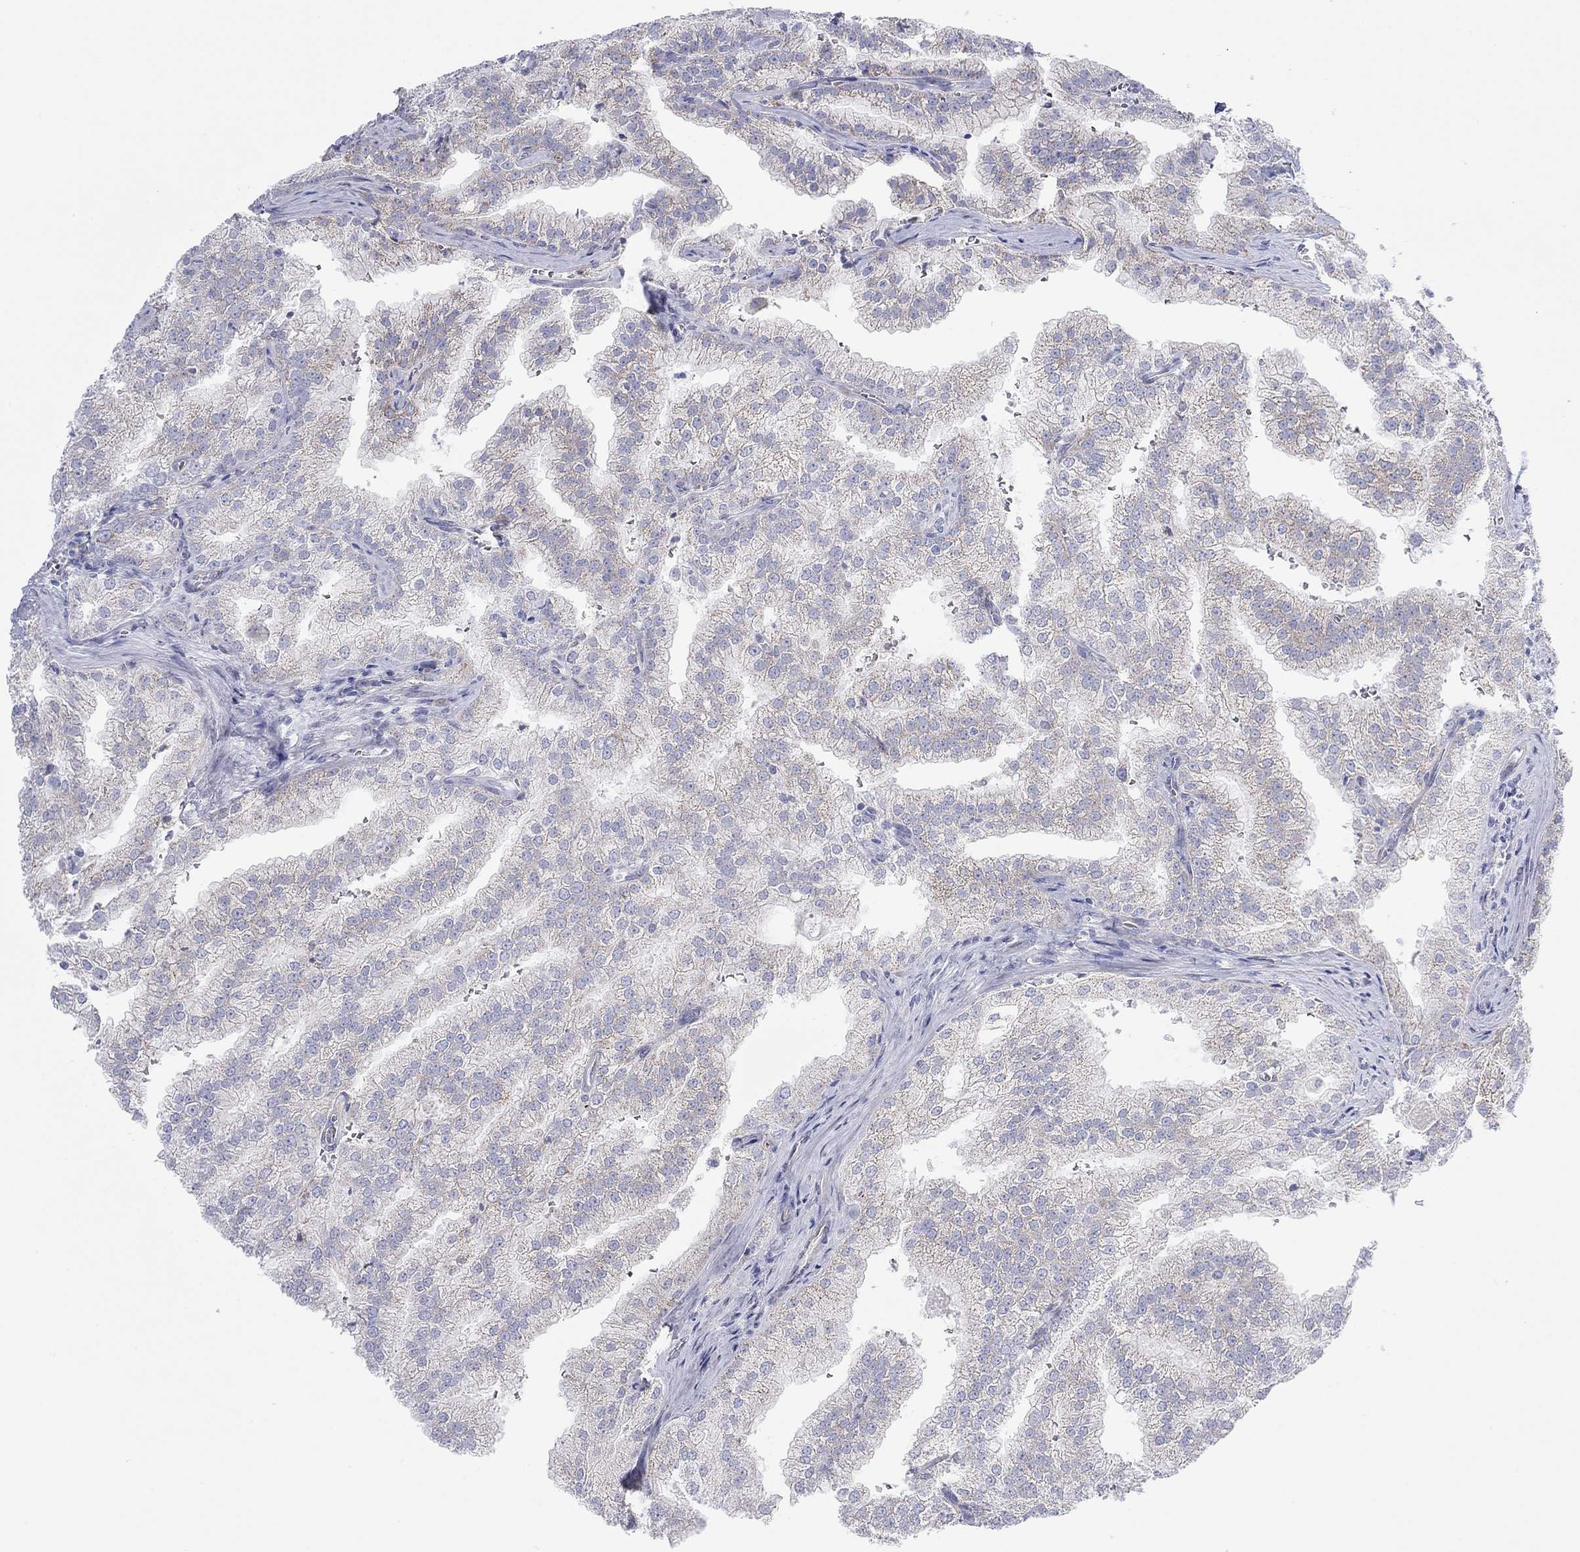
{"staining": {"intensity": "negative", "quantity": "none", "location": "none"}, "tissue": "prostate cancer", "cell_type": "Tumor cells", "image_type": "cancer", "snomed": [{"axis": "morphology", "description": "Adenocarcinoma, NOS"}, {"axis": "topography", "description": "Prostate"}], "caption": "Immunohistochemical staining of prostate cancer reveals no significant staining in tumor cells.", "gene": "CHI3L2", "patient": {"sex": "male", "age": 70}}